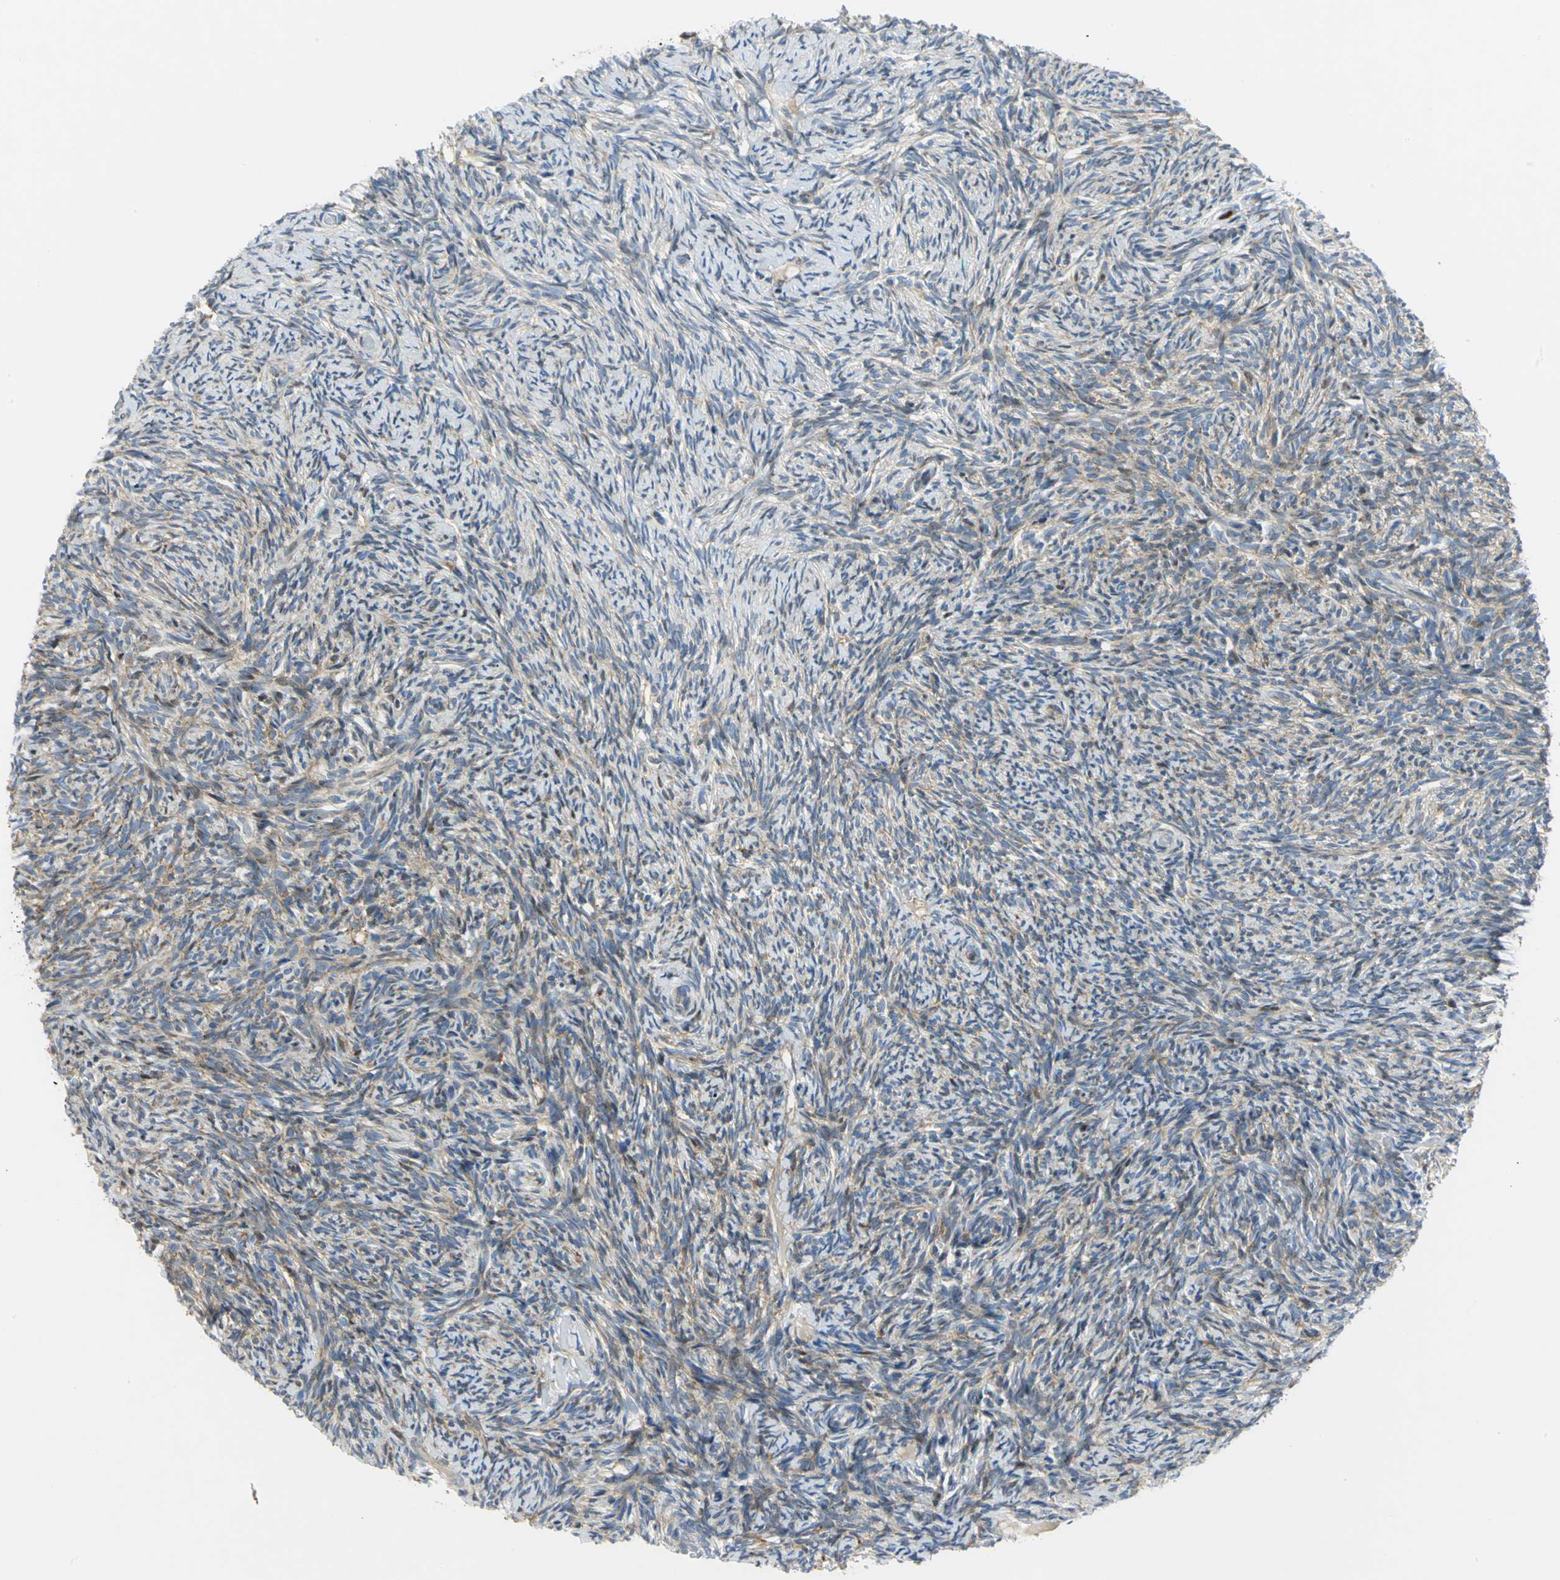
{"staining": {"intensity": "weak", "quantity": "25%-75%", "location": "cytoplasmic/membranous"}, "tissue": "ovary", "cell_type": "Ovarian stroma cells", "image_type": "normal", "snomed": [{"axis": "morphology", "description": "Normal tissue, NOS"}, {"axis": "topography", "description": "Ovary"}], "caption": "This micrograph reveals immunohistochemistry (IHC) staining of normal human ovary, with low weak cytoplasmic/membranous staining in about 25%-75% of ovarian stroma cells.", "gene": "YBX1", "patient": {"sex": "female", "age": 60}}